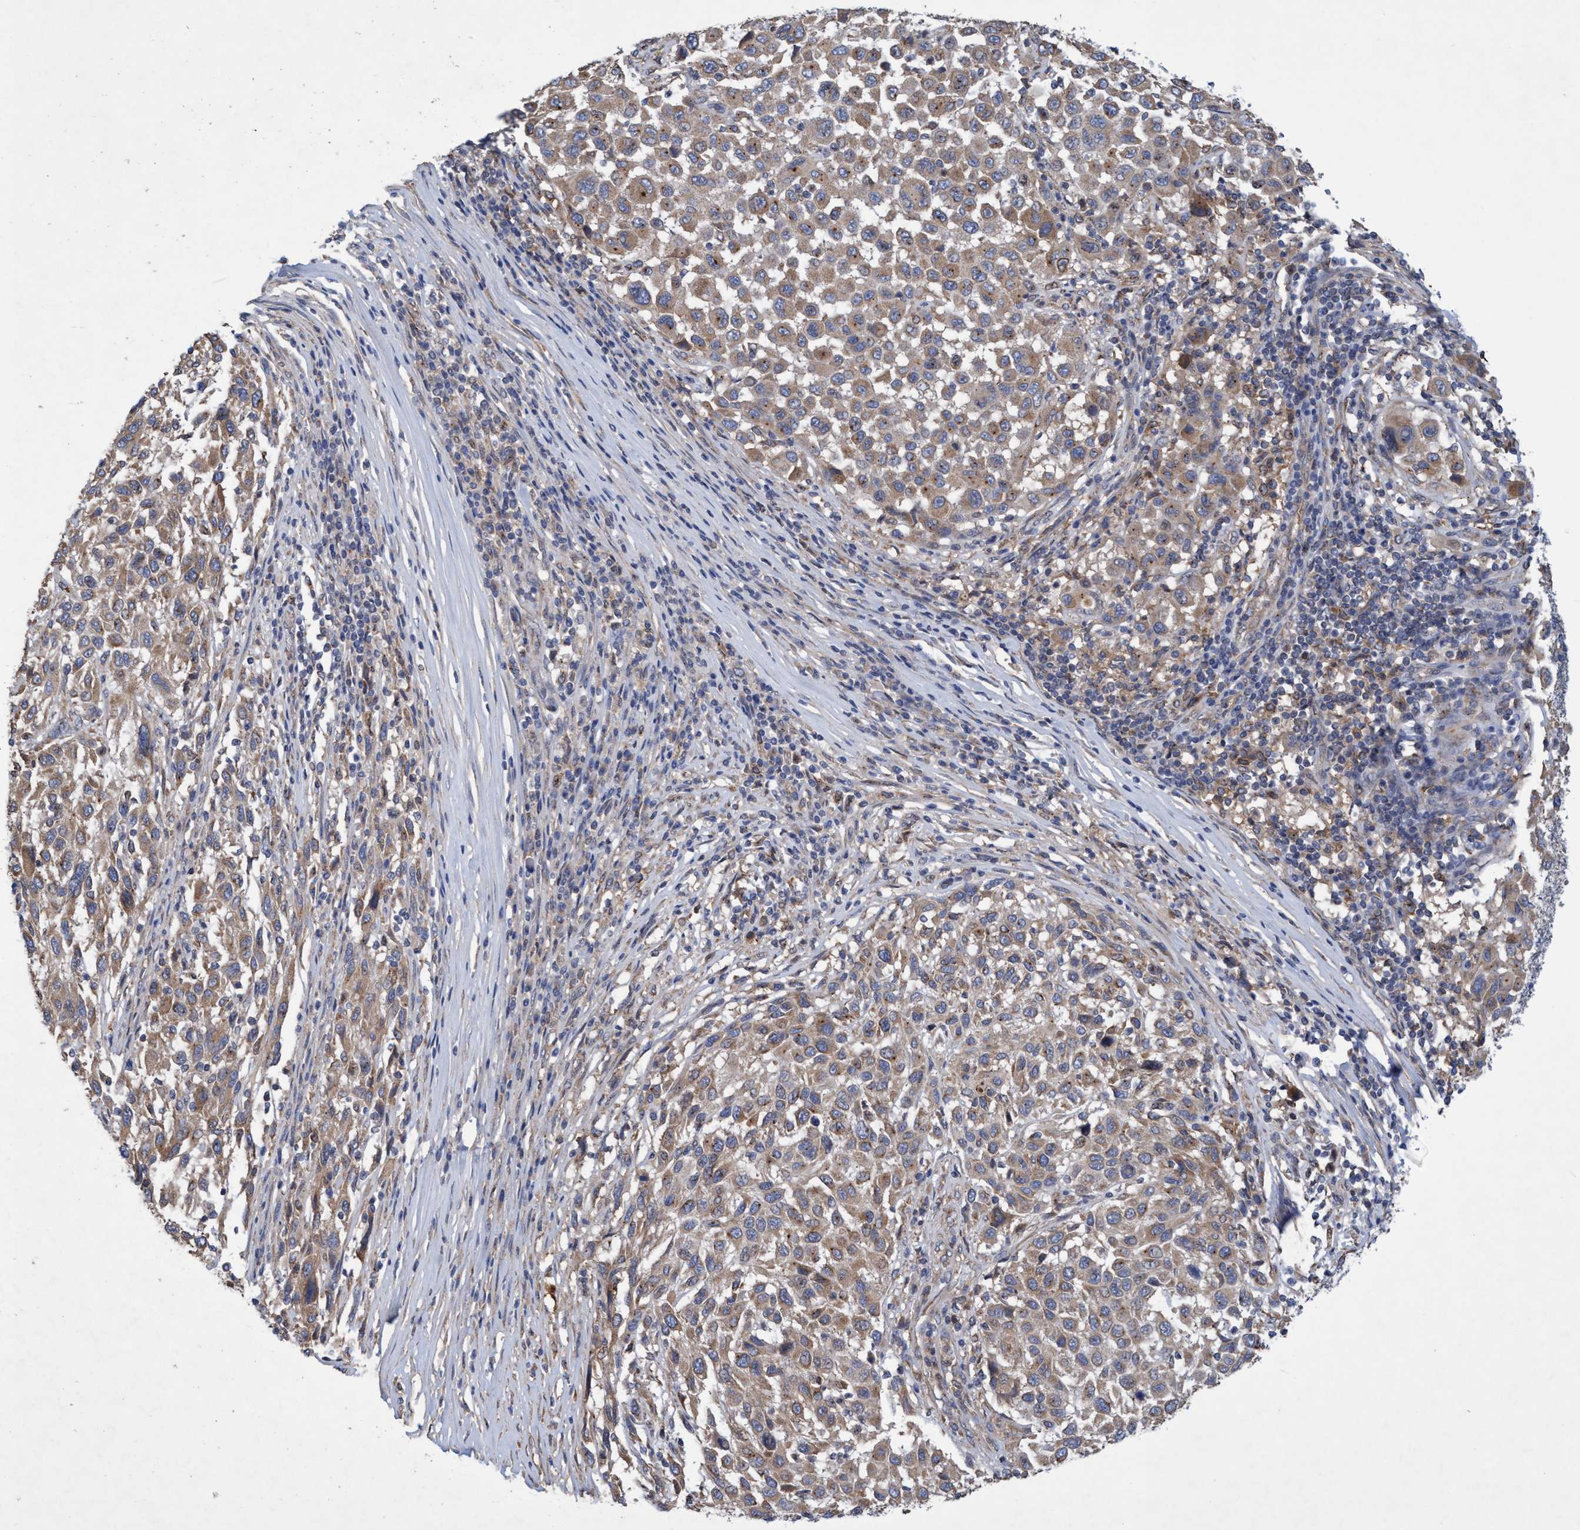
{"staining": {"intensity": "weak", "quantity": ">75%", "location": "cytoplasmic/membranous"}, "tissue": "melanoma", "cell_type": "Tumor cells", "image_type": "cancer", "snomed": [{"axis": "morphology", "description": "Malignant melanoma, Metastatic site"}, {"axis": "topography", "description": "Lymph node"}], "caption": "Melanoma stained with DAB (3,3'-diaminobenzidine) IHC reveals low levels of weak cytoplasmic/membranous staining in approximately >75% of tumor cells.", "gene": "BICD2", "patient": {"sex": "male", "age": 61}}